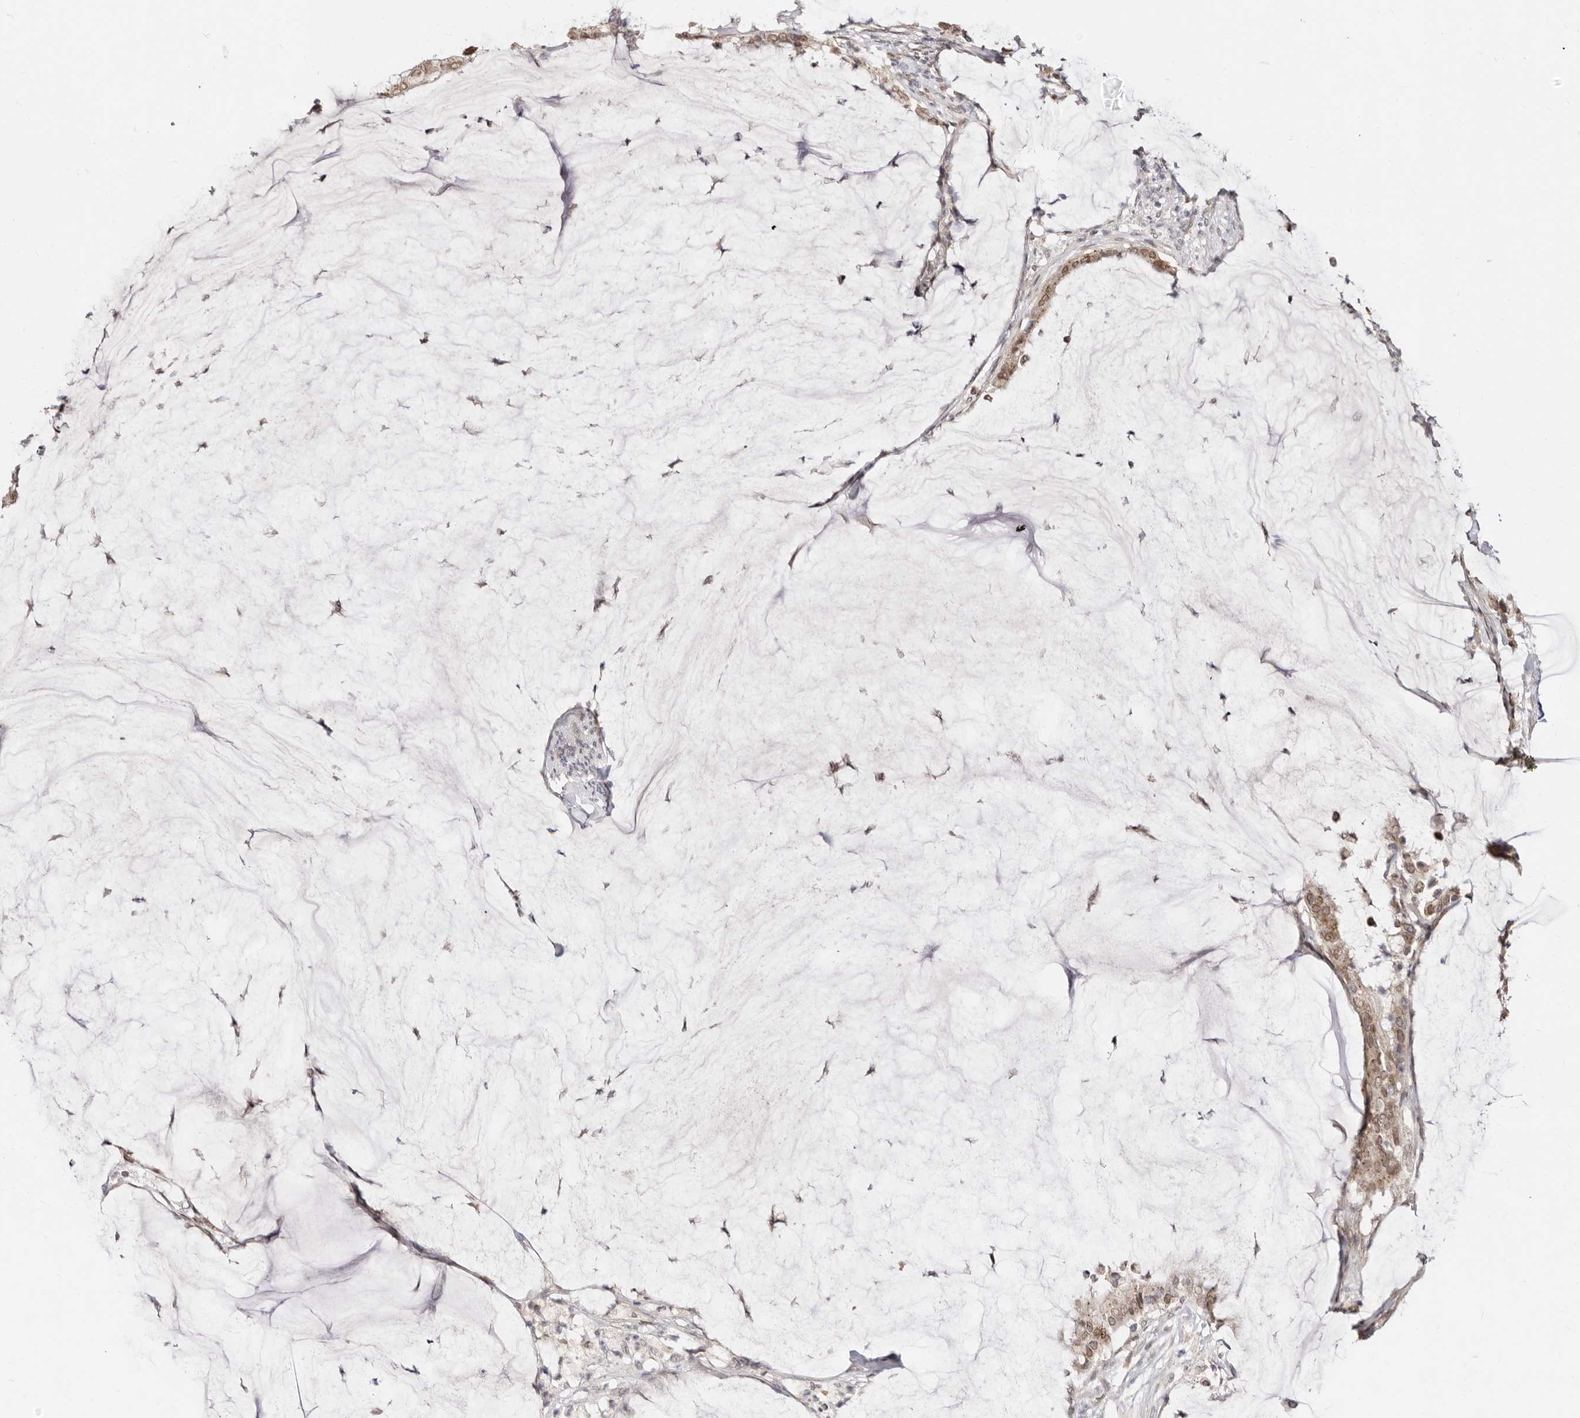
{"staining": {"intensity": "moderate", "quantity": ">75%", "location": "nuclear"}, "tissue": "pancreatic cancer", "cell_type": "Tumor cells", "image_type": "cancer", "snomed": [{"axis": "morphology", "description": "Adenocarcinoma, NOS"}, {"axis": "topography", "description": "Pancreas"}], "caption": "Immunohistochemistry (IHC) histopathology image of neoplastic tissue: human pancreatic adenocarcinoma stained using IHC exhibits medium levels of moderate protein expression localized specifically in the nuclear of tumor cells, appearing as a nuclear brown color.", "gene": "LCORL", "patient": {"sex": "male", "age": 41}}